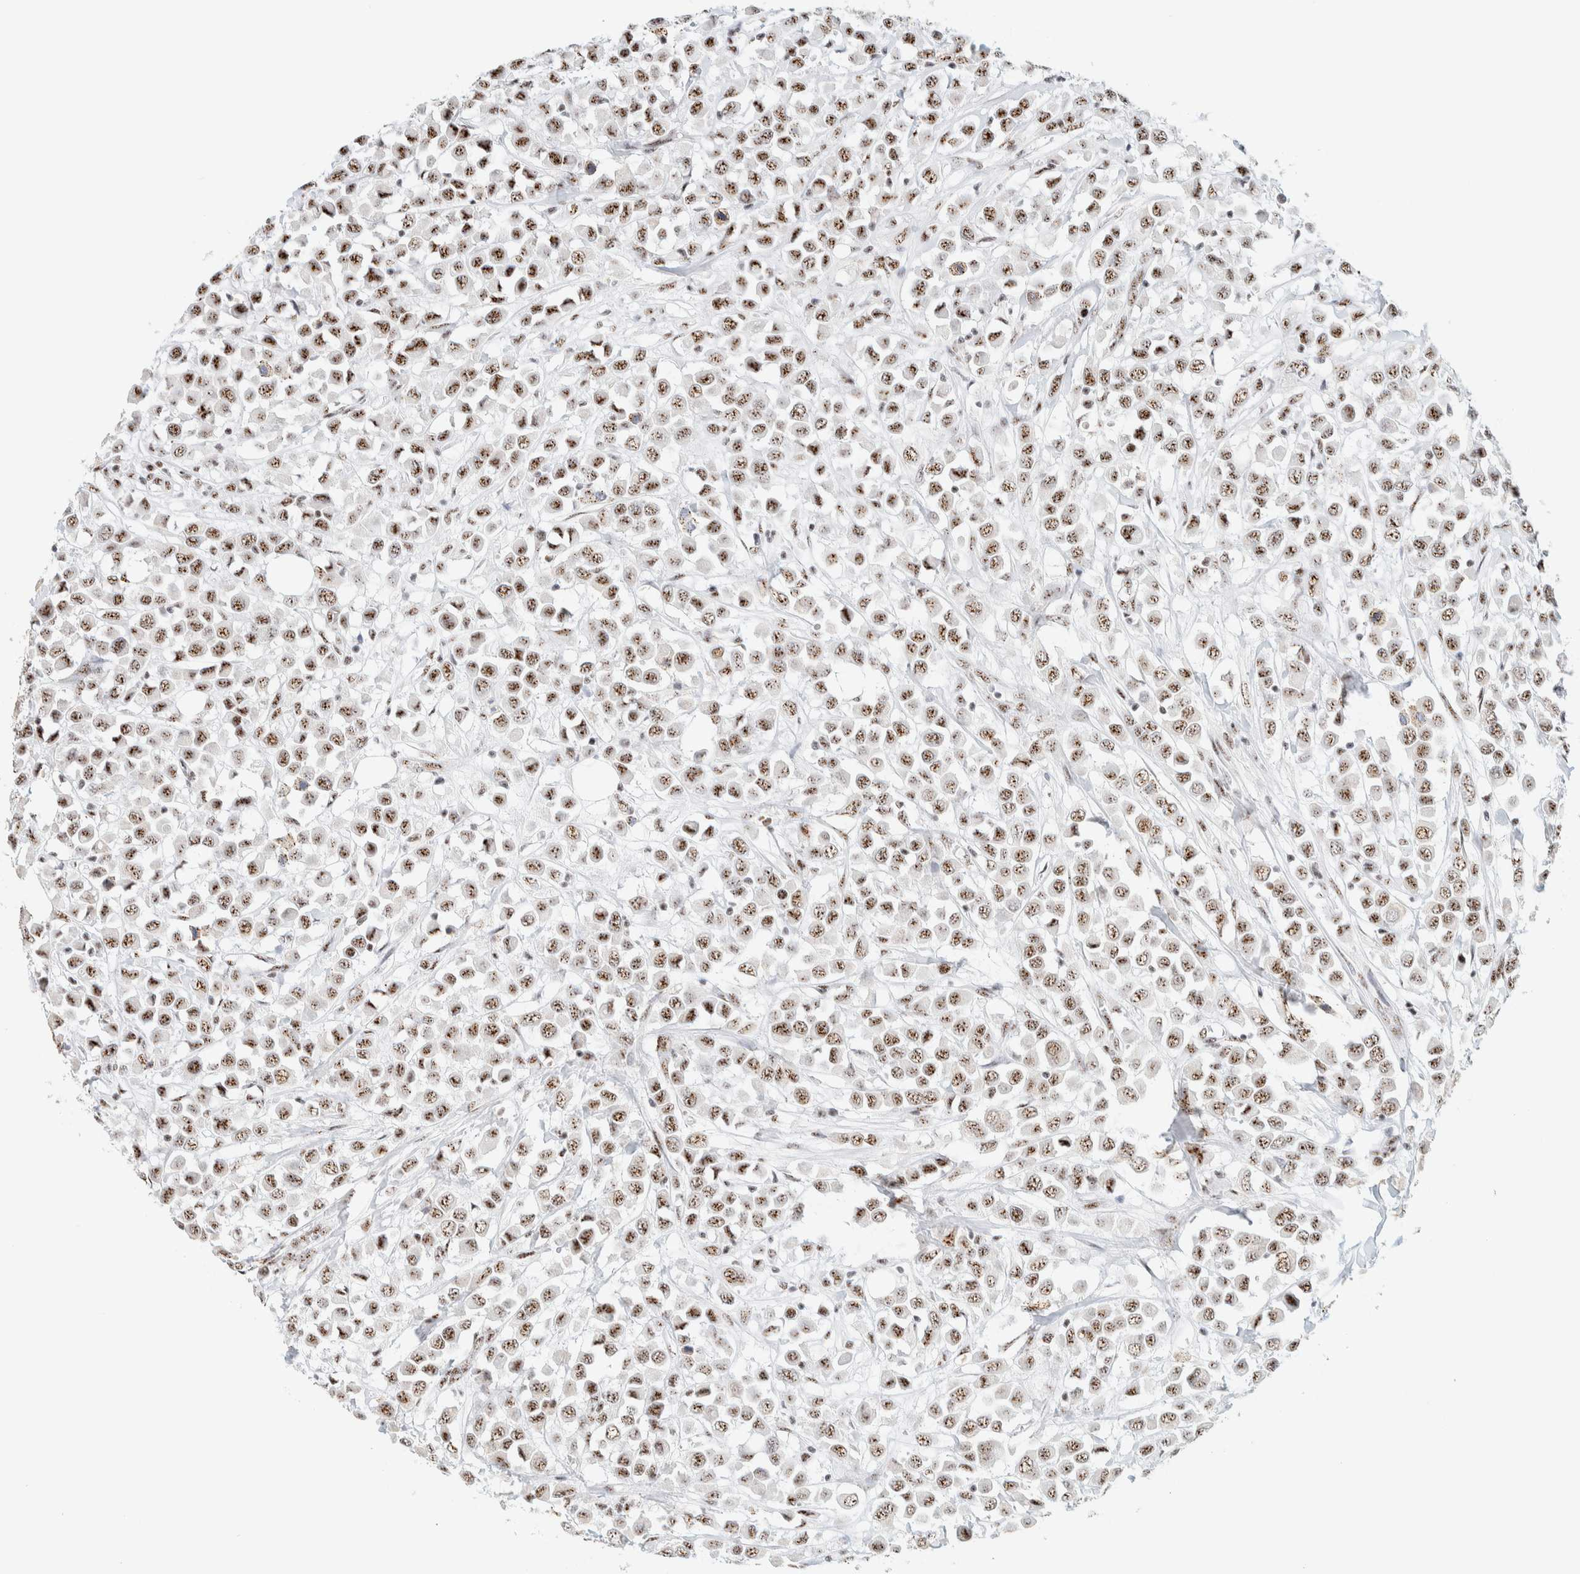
{"staining": {"intensity": "moderate", "quantity": ">75%", "location": "nuclear"}, "tissue": "breast cancer", "cell_type": "Tumor cells", "image_type": "cancer", "snomed": [{"axis": "morphology", "description": "Duct carcinoma"}, {"axis": "topography", "description": "Breast"}], "caption": "An immunohistochemistry micrograph of tumor tissue is shown. Protein staining in brown highlights moderate nuclear positivity in infiltrating ductal carcinoma (breast) within tumor cells.", "gene": "SON", "patient": {"sex": "female", "age": 61}}